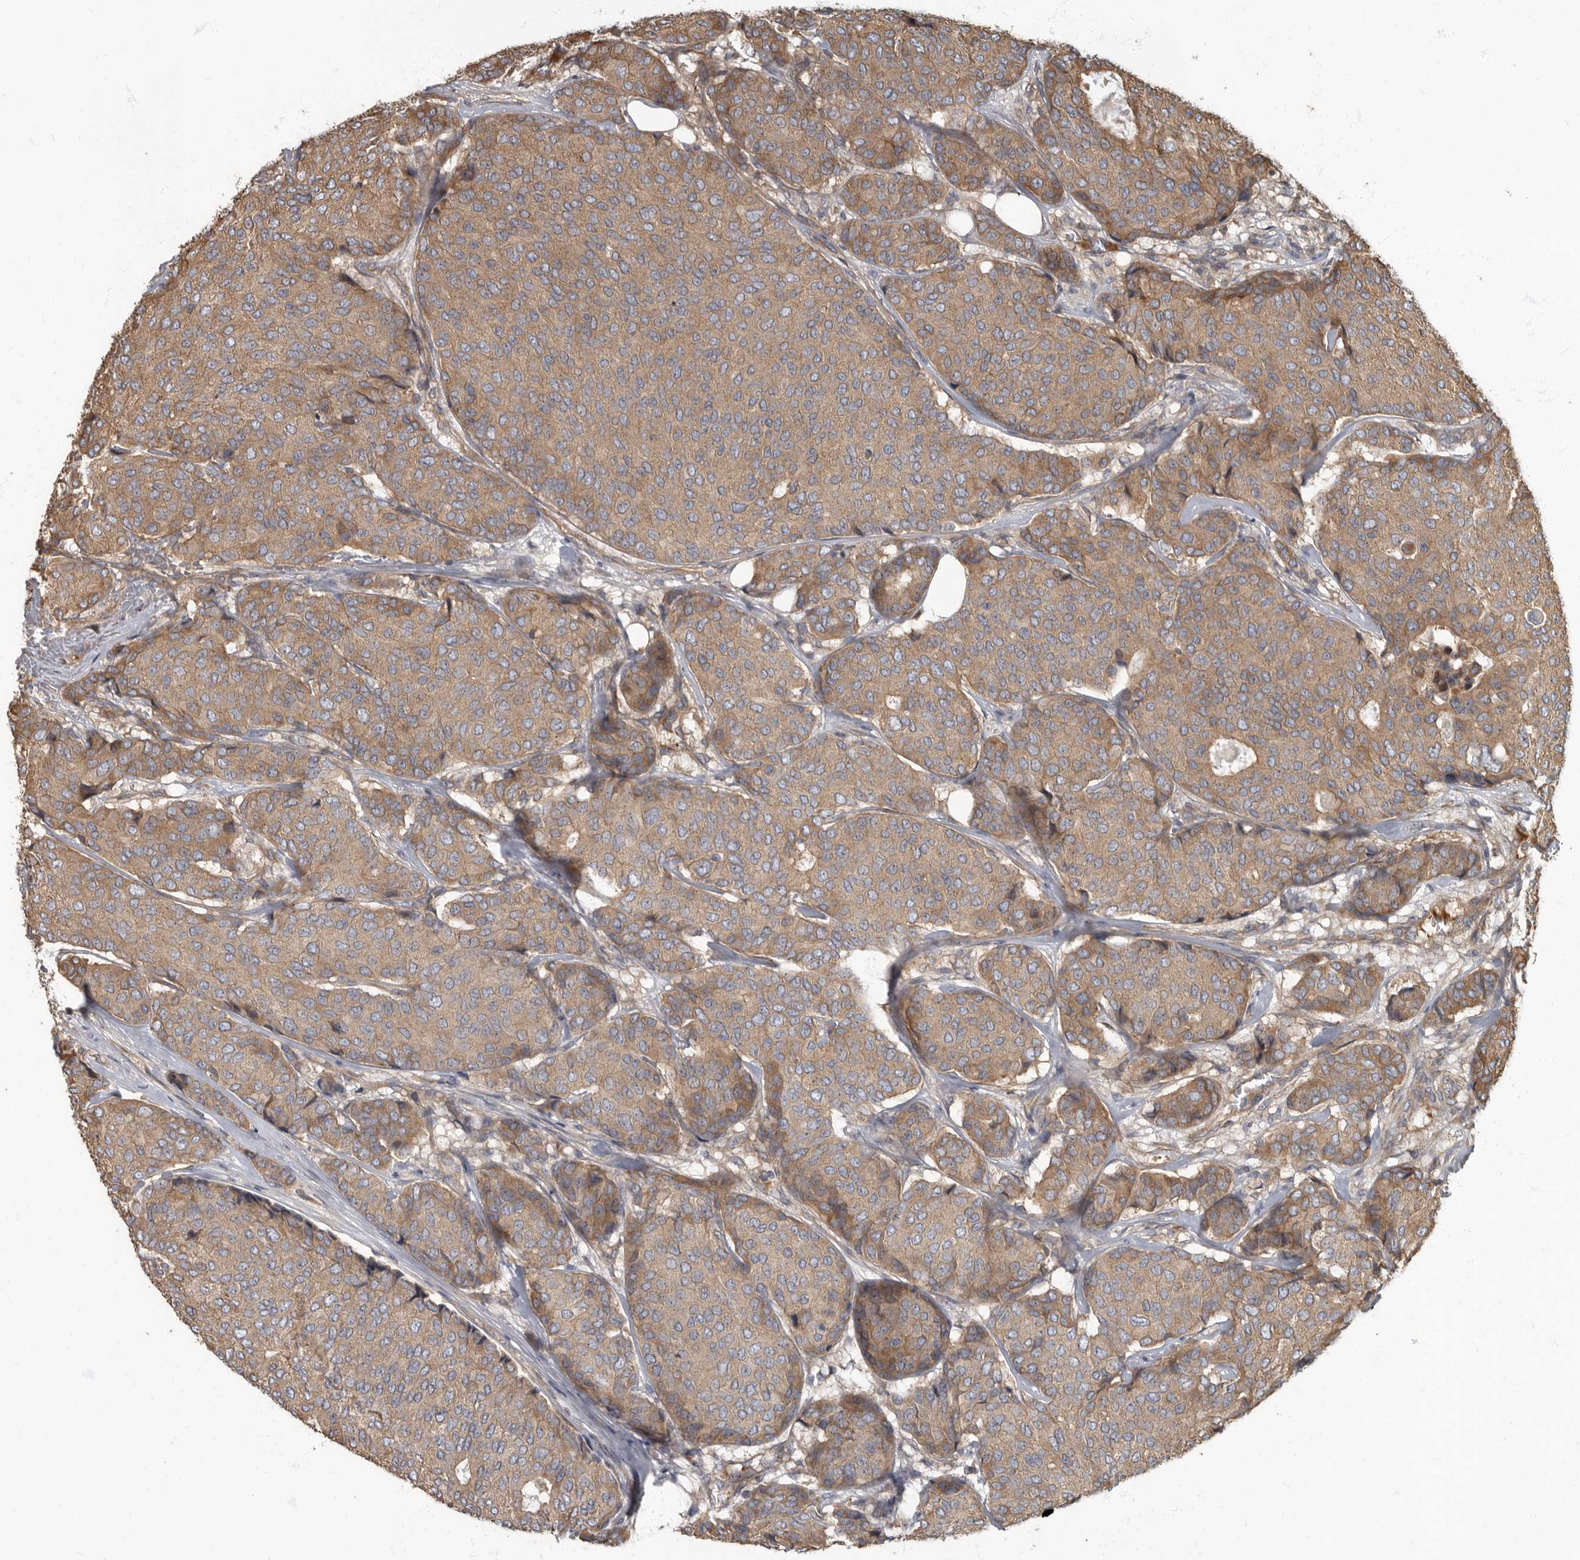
{"staining": {"intensity": "weak", "quantity": ">75%", "location": "cytoplasmic/membranous"}, "tissue": "breast cancer", "cell_type": "Tumor cells", "image_type": "cancer", "snomed": [{"axis": "morphology", "description": "Duct carcinoma"}, {"axis": "topography", "description": "Breast"}], "caption": "Tumor cells demonstrate low levels of weak cytoplasmic/membranous staining in about >75% of cells in human breast cancer (intraductal carcinoma).", "gene": "DAAM1", "patient": {"sex": "female", "age": 75}}